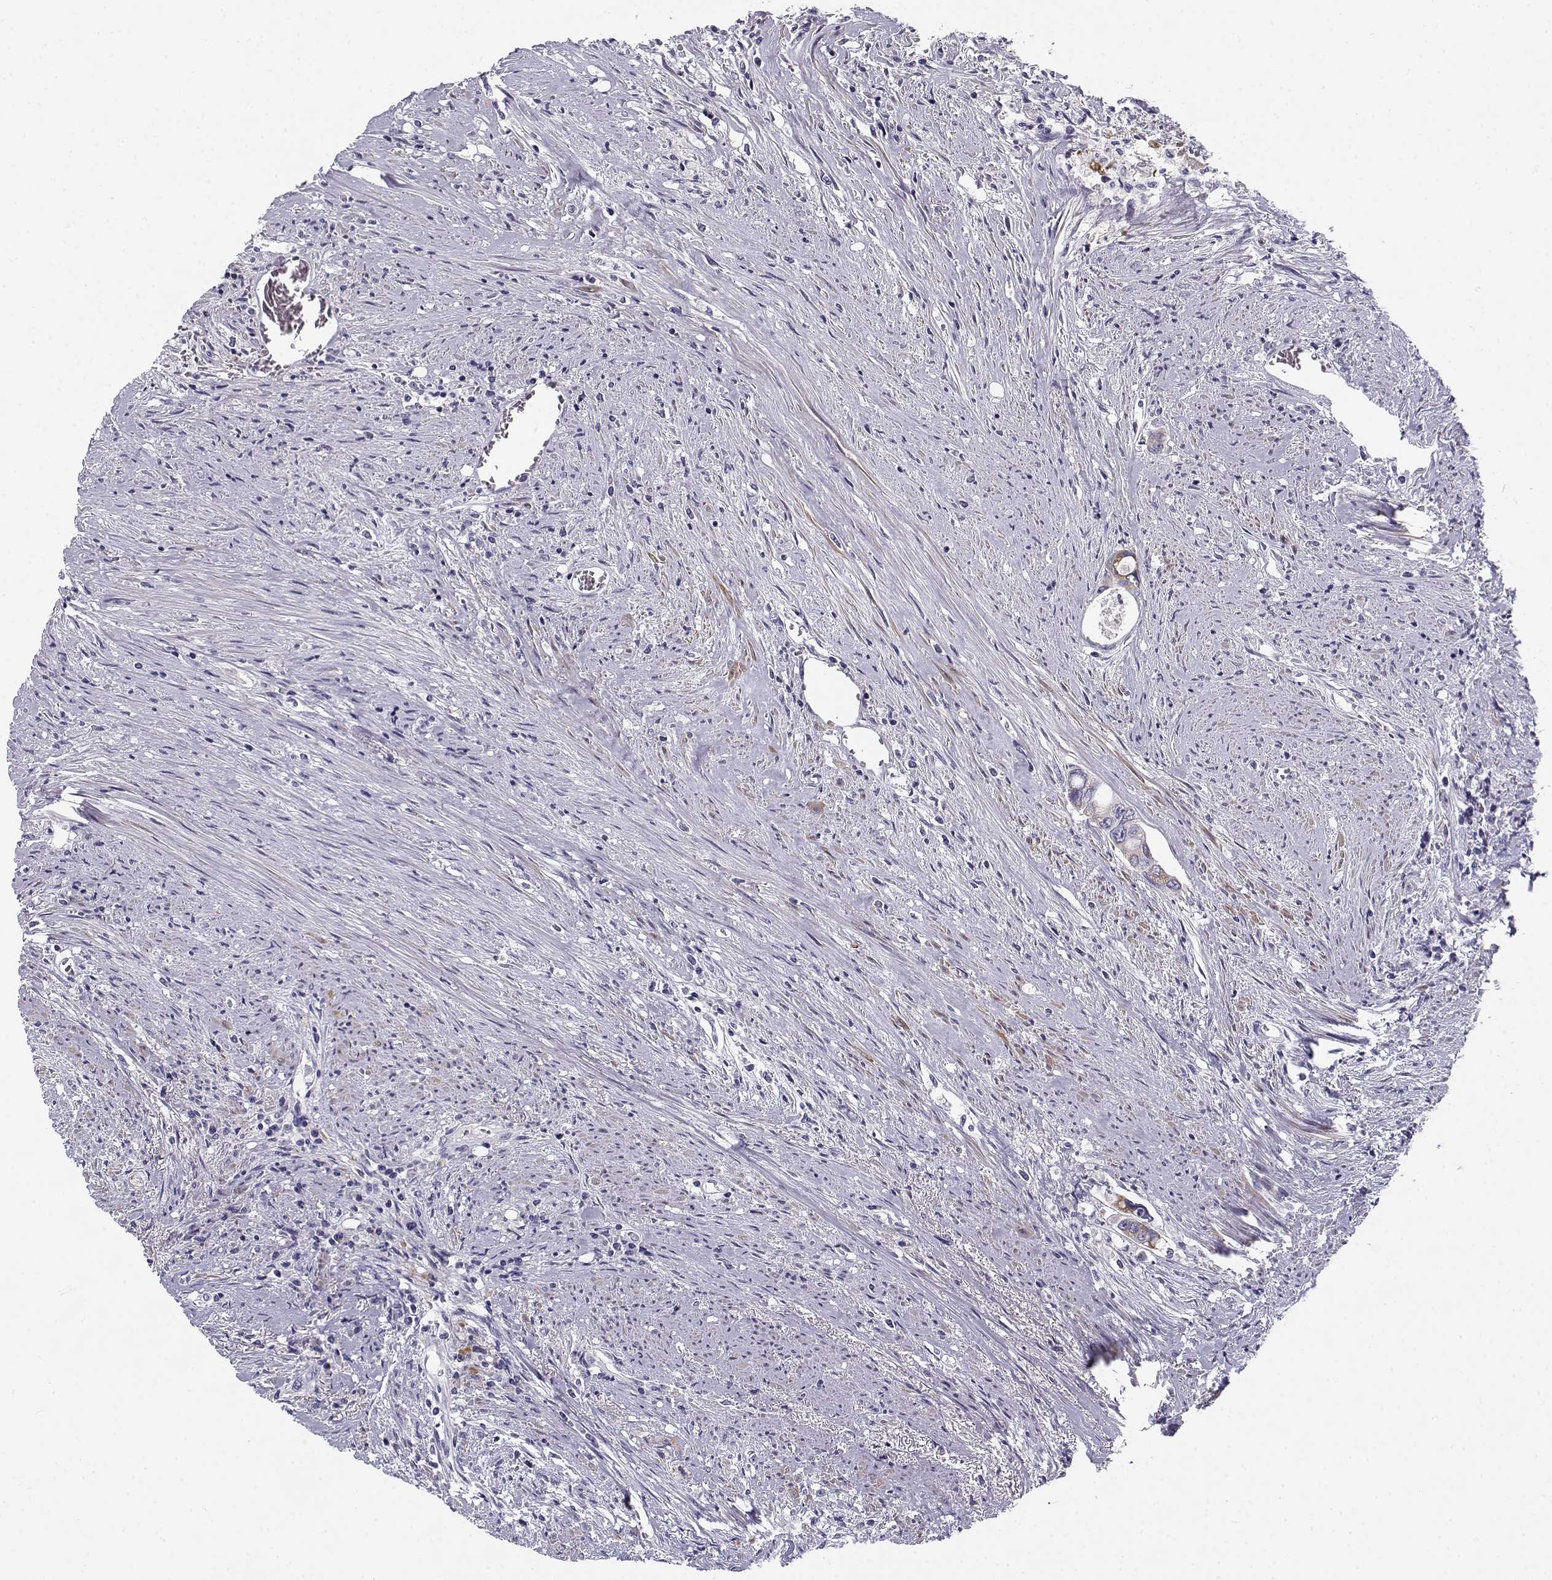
{"staining": {"intensity": "weak", "quantity": "<25%", "location": "cytoplasmic/membranous"}, "tissue": "colorectal cancer", "cell_type": "Tumor cells", "image_type": "cancer", "snomed": [{"axis": "morphology", "description": "Adenocarcinoma, NOS"}, {"axis": "topography", "description": "Rectum"}], "caption": "High power microscopy histopathology image of an immunohistochemistry histopathology image of colorectal cancer, revealing no significant staining in tumor cells. The staining was performed using DAB to visualize the protein expression in brown, while the nuclei were stained in blue with hematoxylin (Magnification: 20x).", "gene": "CREB3L3", "patient": {"sex": "male", "age": 59}}